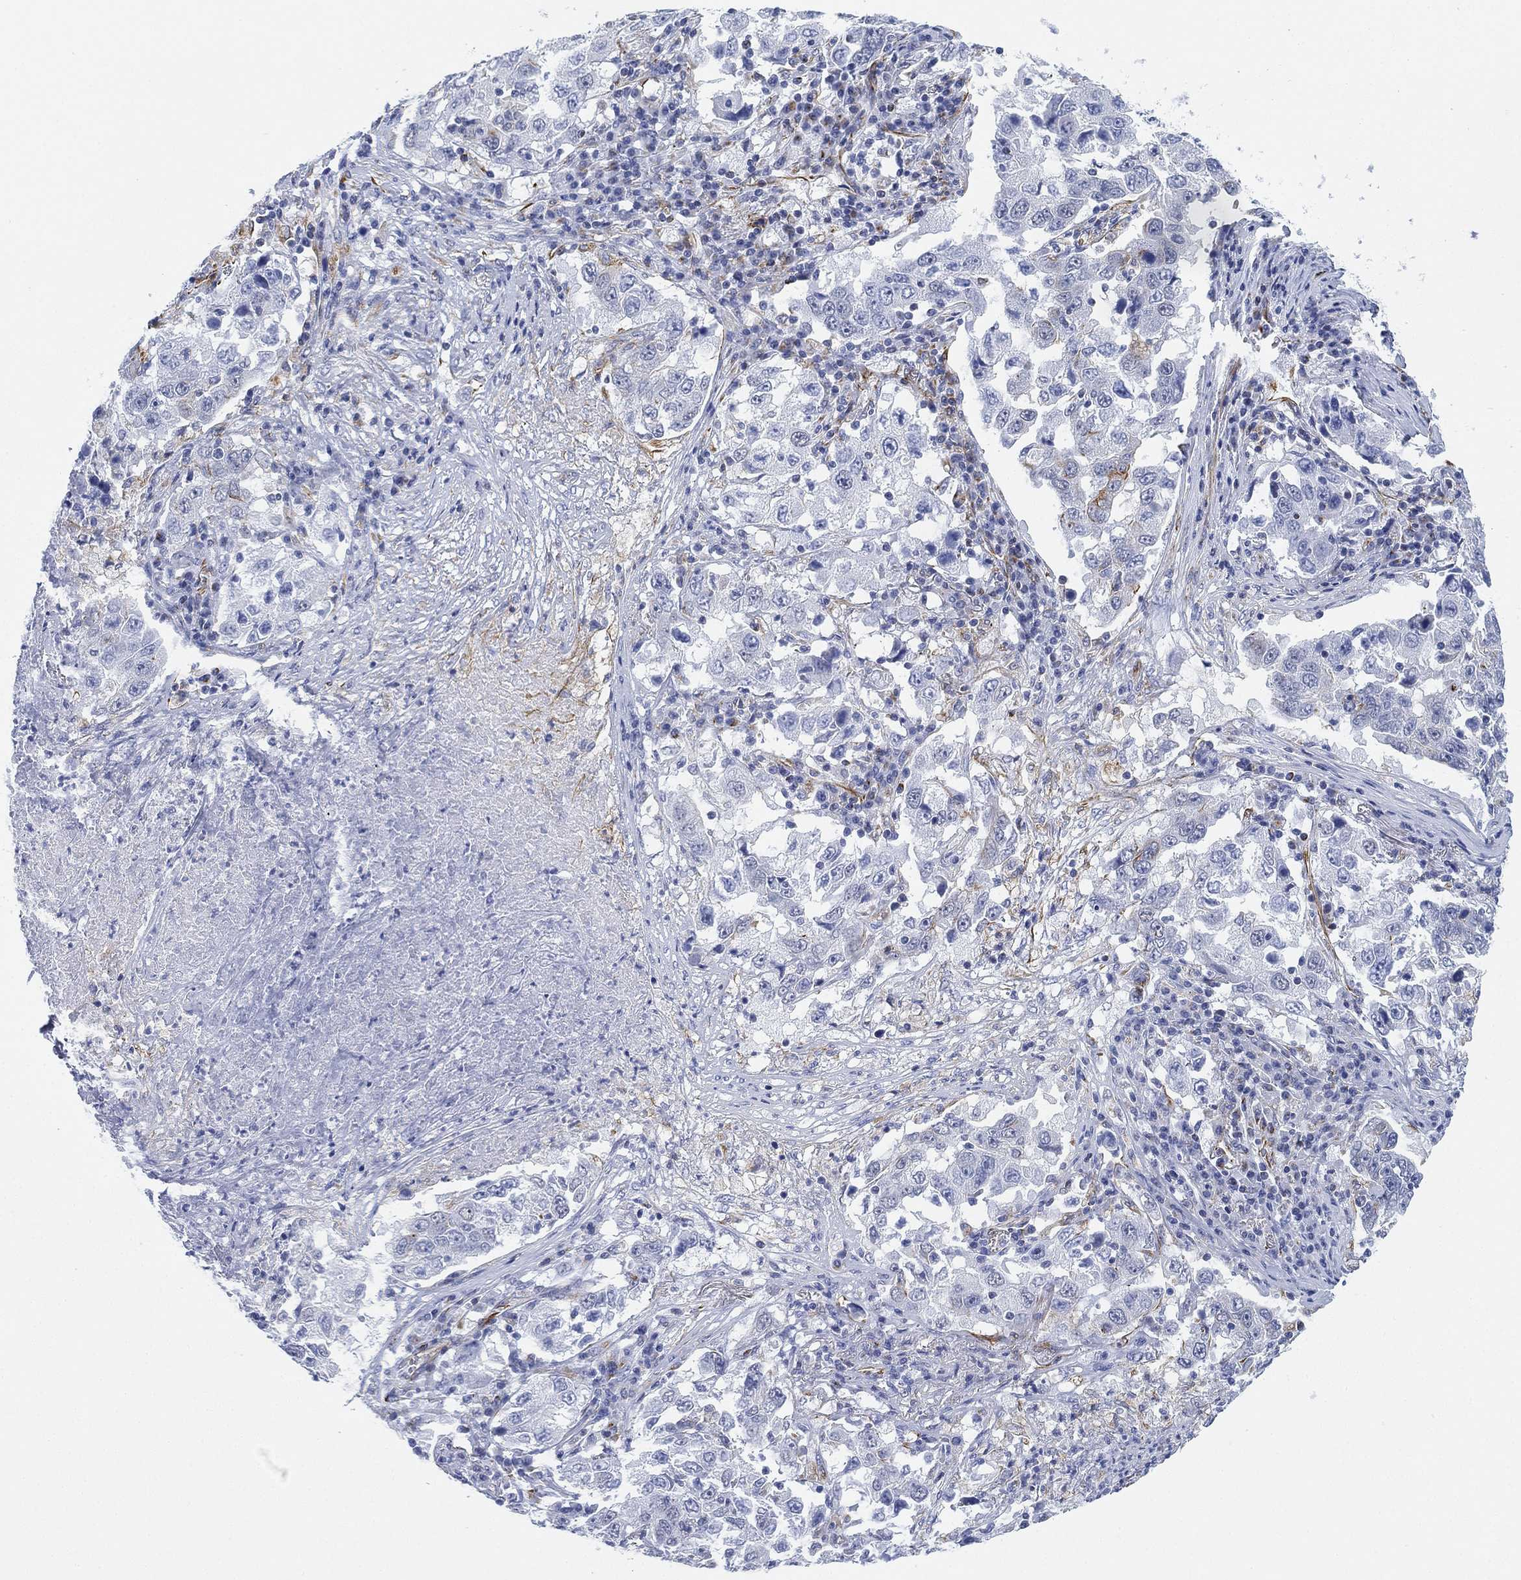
{"staining": {"intensity": "negative", "quantity": "none", "location": "none"}, "tissue": "lung cancer", "cell_type": "Tumor cells", "image_type": "cancer", "snomed": [{"axis": "morphology", "description": "Adenocarcinoma, NOS"}, {"axis": "topography", "description": "Lung"}], "caption": "DAB (3,3'-diaminobenzidine) immunohistochemical staining of human adenocarcinoma (lung) displays no significant positivity in tumor cells.", "gene": "PSKH2", "patient": {"sex": "male", "age": 73}}